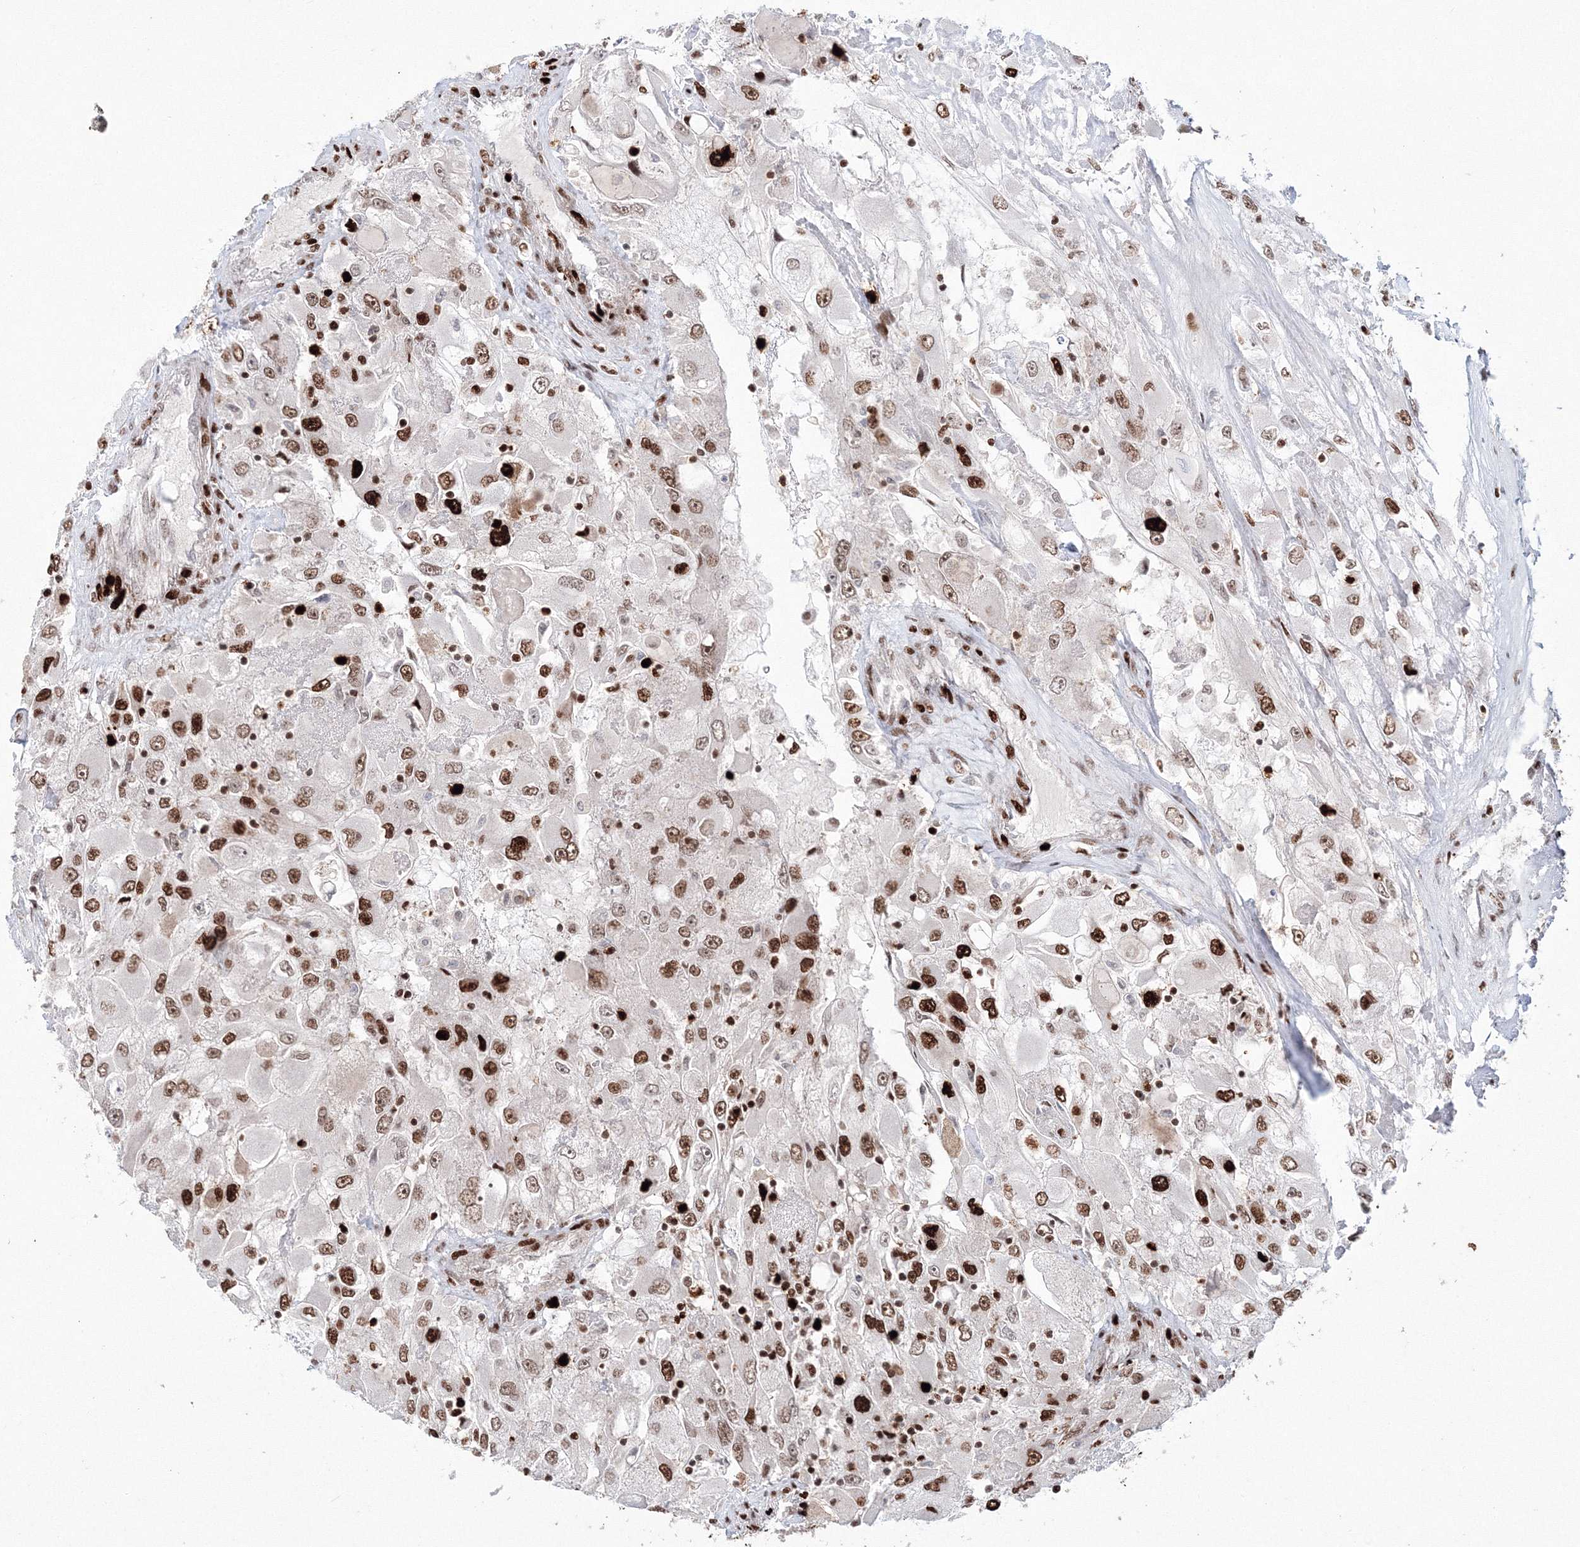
{"staining": {"intensity": "strong", "quantity": ">75%", "location": "nuclear"}, "tissue": "renal cancer", "cell_type": "Tumor cells", "image_type": "cancer", "snomed": [{"axis": "morphology", "description": "Adenocarcinoma, NOS"}, {"axis": "topography", "description": "Kidney"}], "caption": "Human adenocarcinoma (renal) stained with a protein marker displays strong staining in tumor cells.", "gene": "LIG1", "patient": {"sex": "female", "age": 52}}